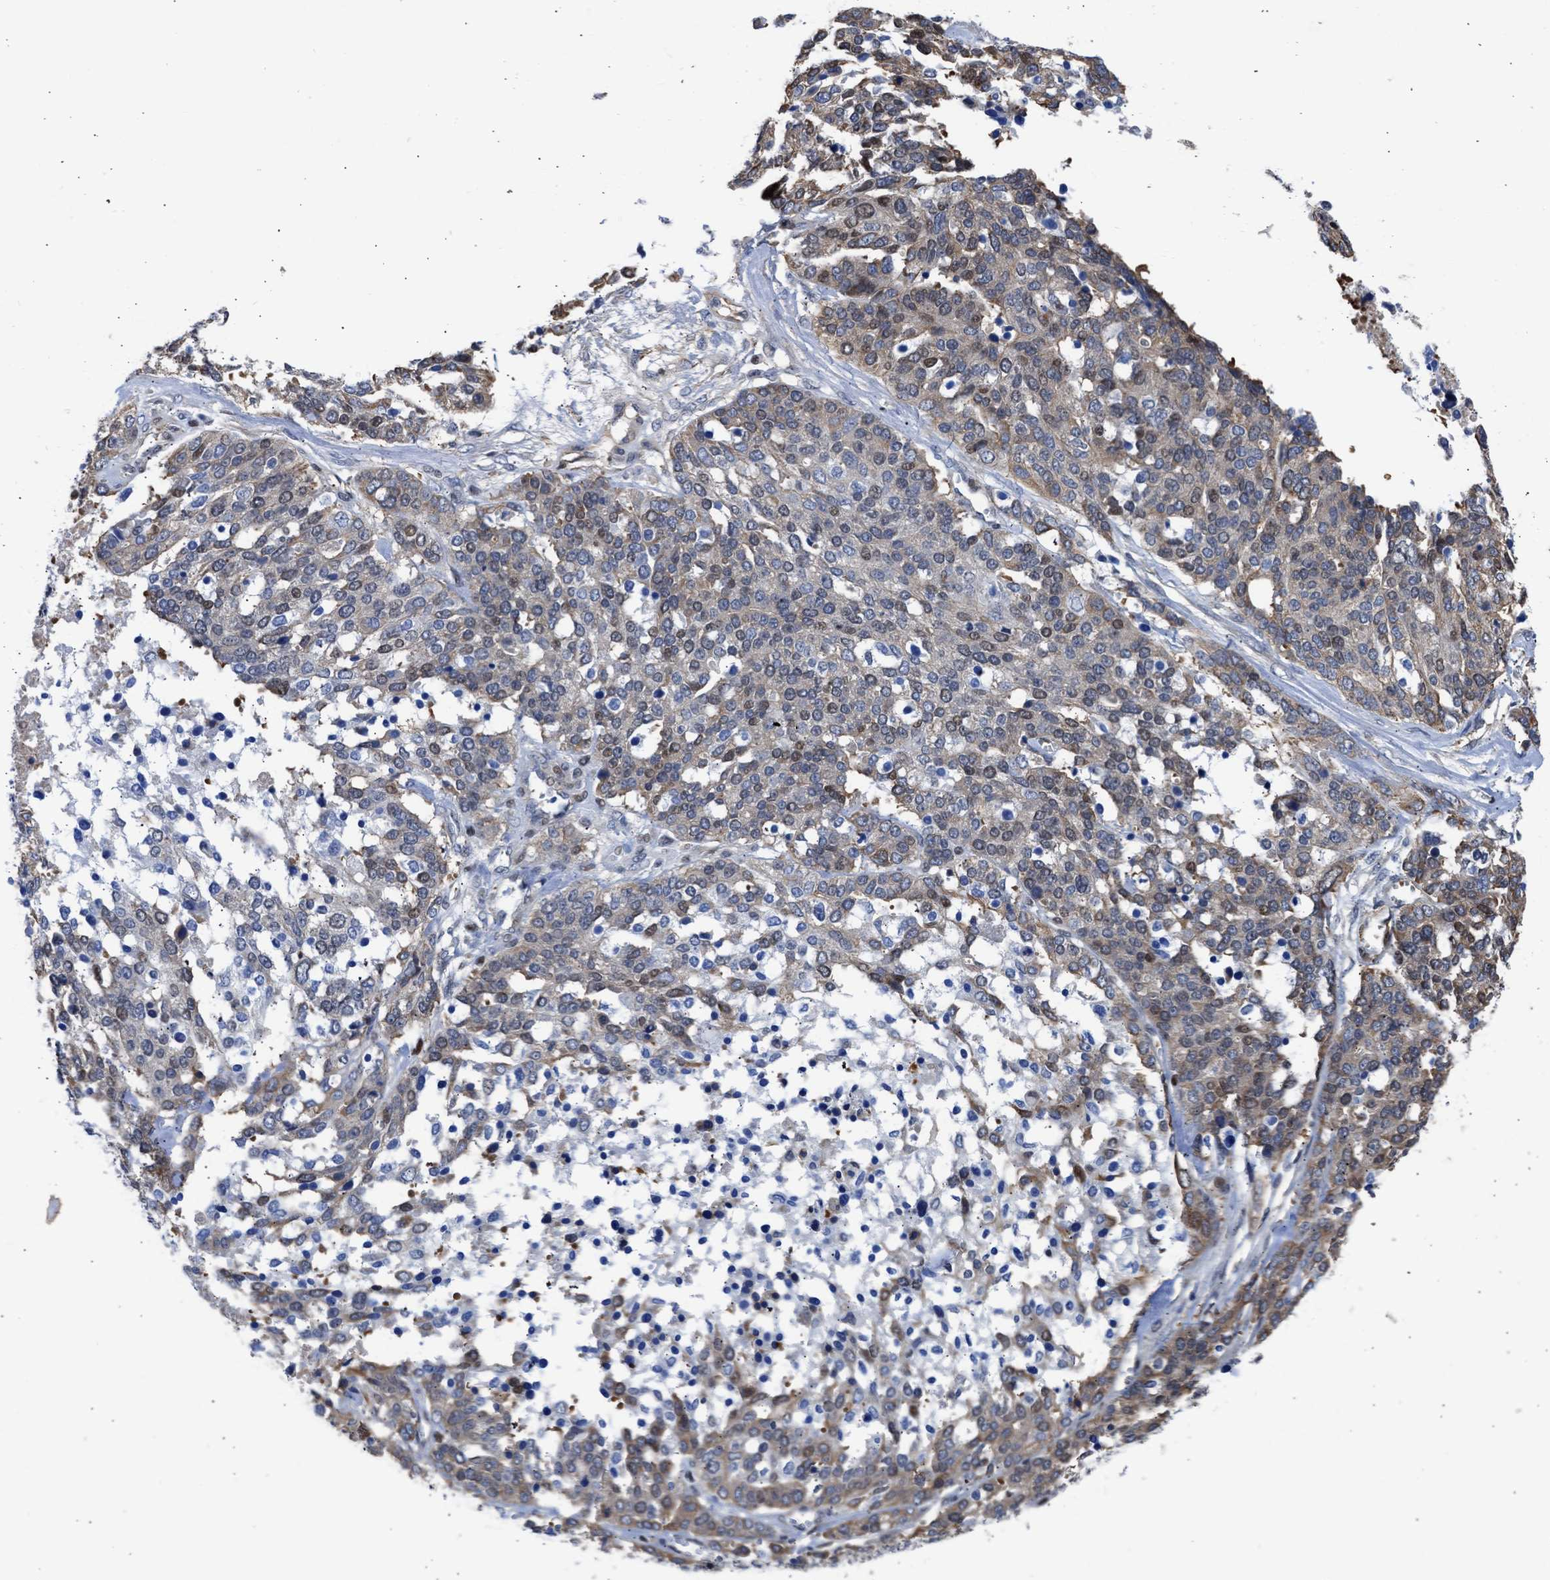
{"staining": {"intensity": "moderate", "quantity": "25%-75%", "location": "cytoplasmic/membranous,nuclear"}, "tissue": "ovarian cancer", "cell_type": "Tumor cells", "image_type": "cancer", "snomed": [{"axis": "morphology", "description": "Cystadenocarcinoma, serous, NOS"}, {"axis": "topography", "description": "Ovary"}], "caption": "Protein expression analysis of serous cystadenocarcinoma (ovarian) displays moderate cytoplasmic/membranous and nuclear staining in approximately 25%-75% of tumor cells.", "gene": "MAS1L", "patient": {"sex": "female", "age": 44}}